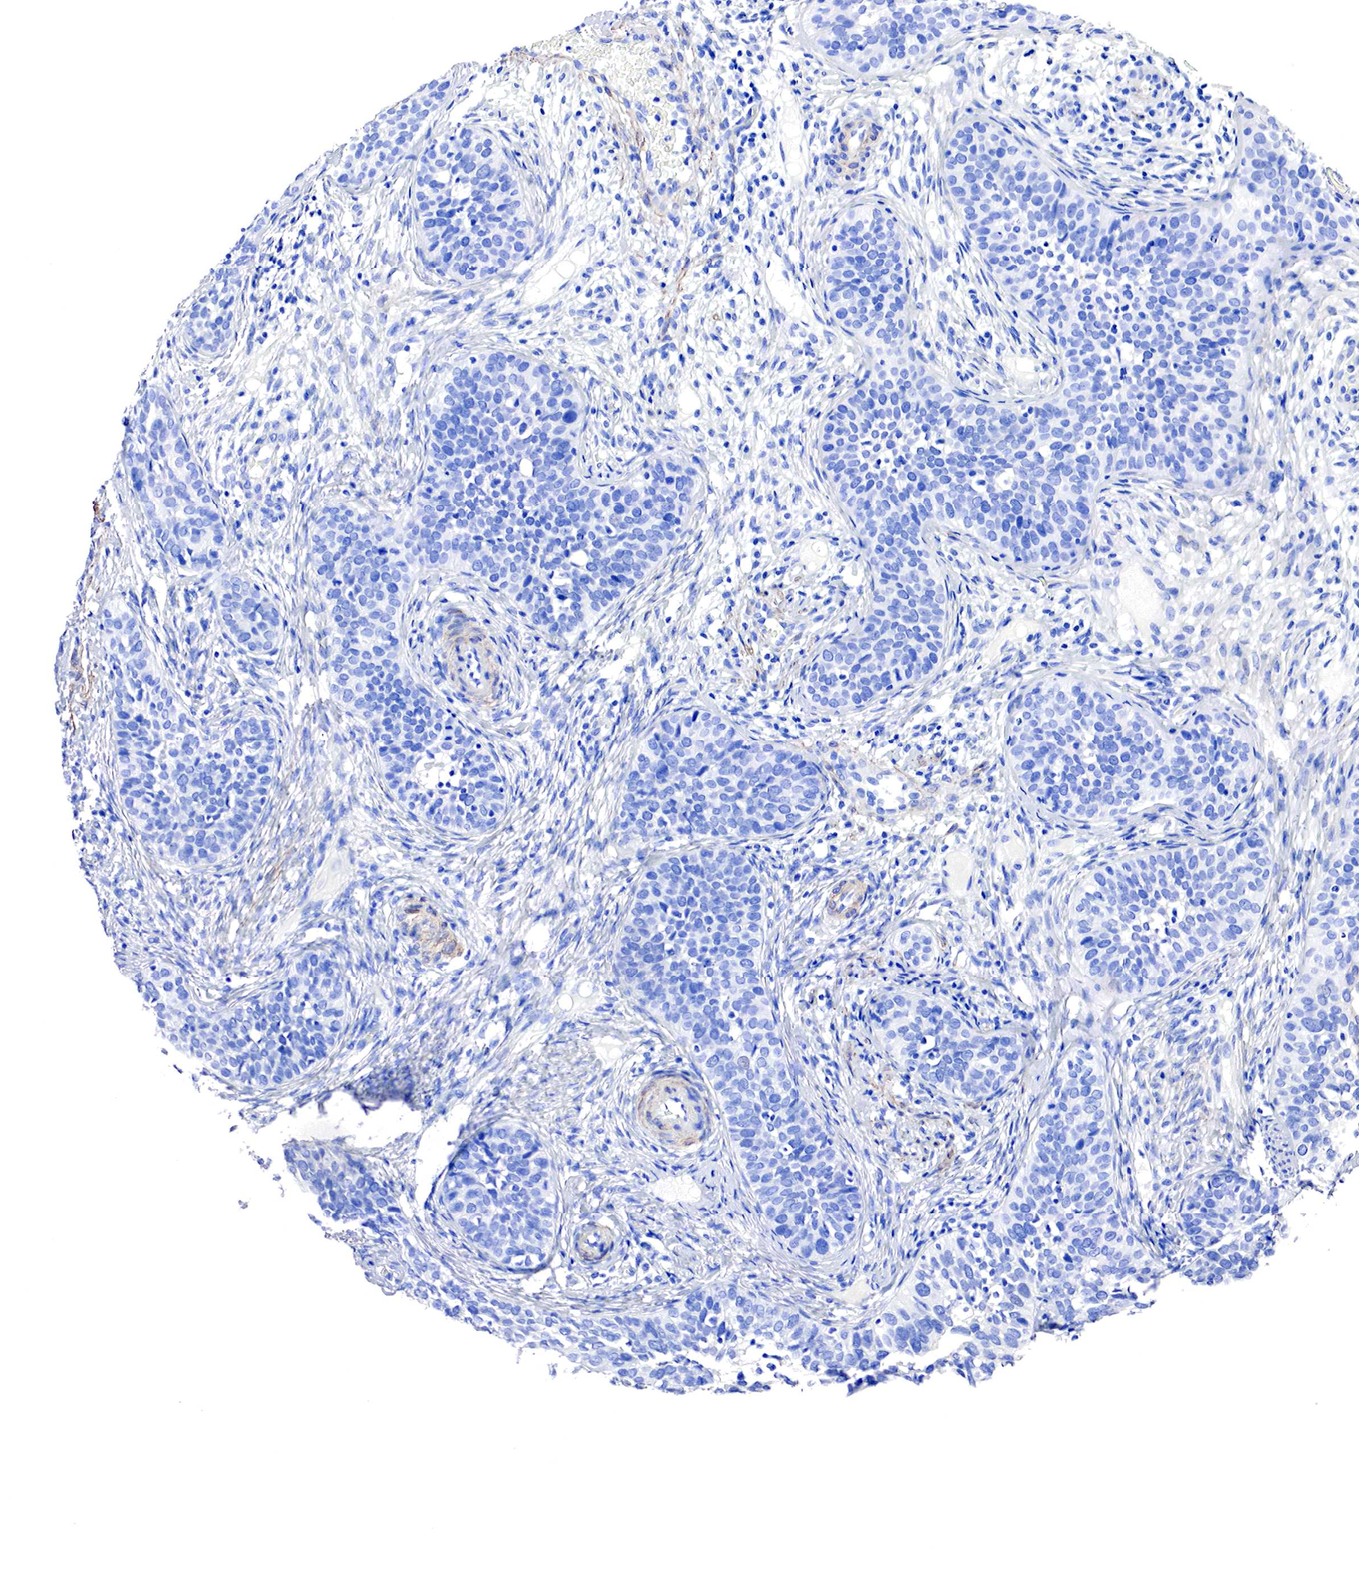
{"staining": {"intensity": "negative", "quantity": "none", "location": "none"}, "tissue": "cervical cancer", "cell_type": "Tumor cells", "image_type": "cancer", "snomed": [{"axis": "morphology", "description": "Squamous cell carcinoma, NOS"}, {"axis": "topography", "description": "Cervix"}], "caption": "Immunohistochemistry photomicrograph of neoplastic tissue: cervical squamous cell carcinoma stained with DAB displays no significant protein positivity in tumor cells.", "gene": "TPM1", "patient": {"sex": "female", "age": 31}}